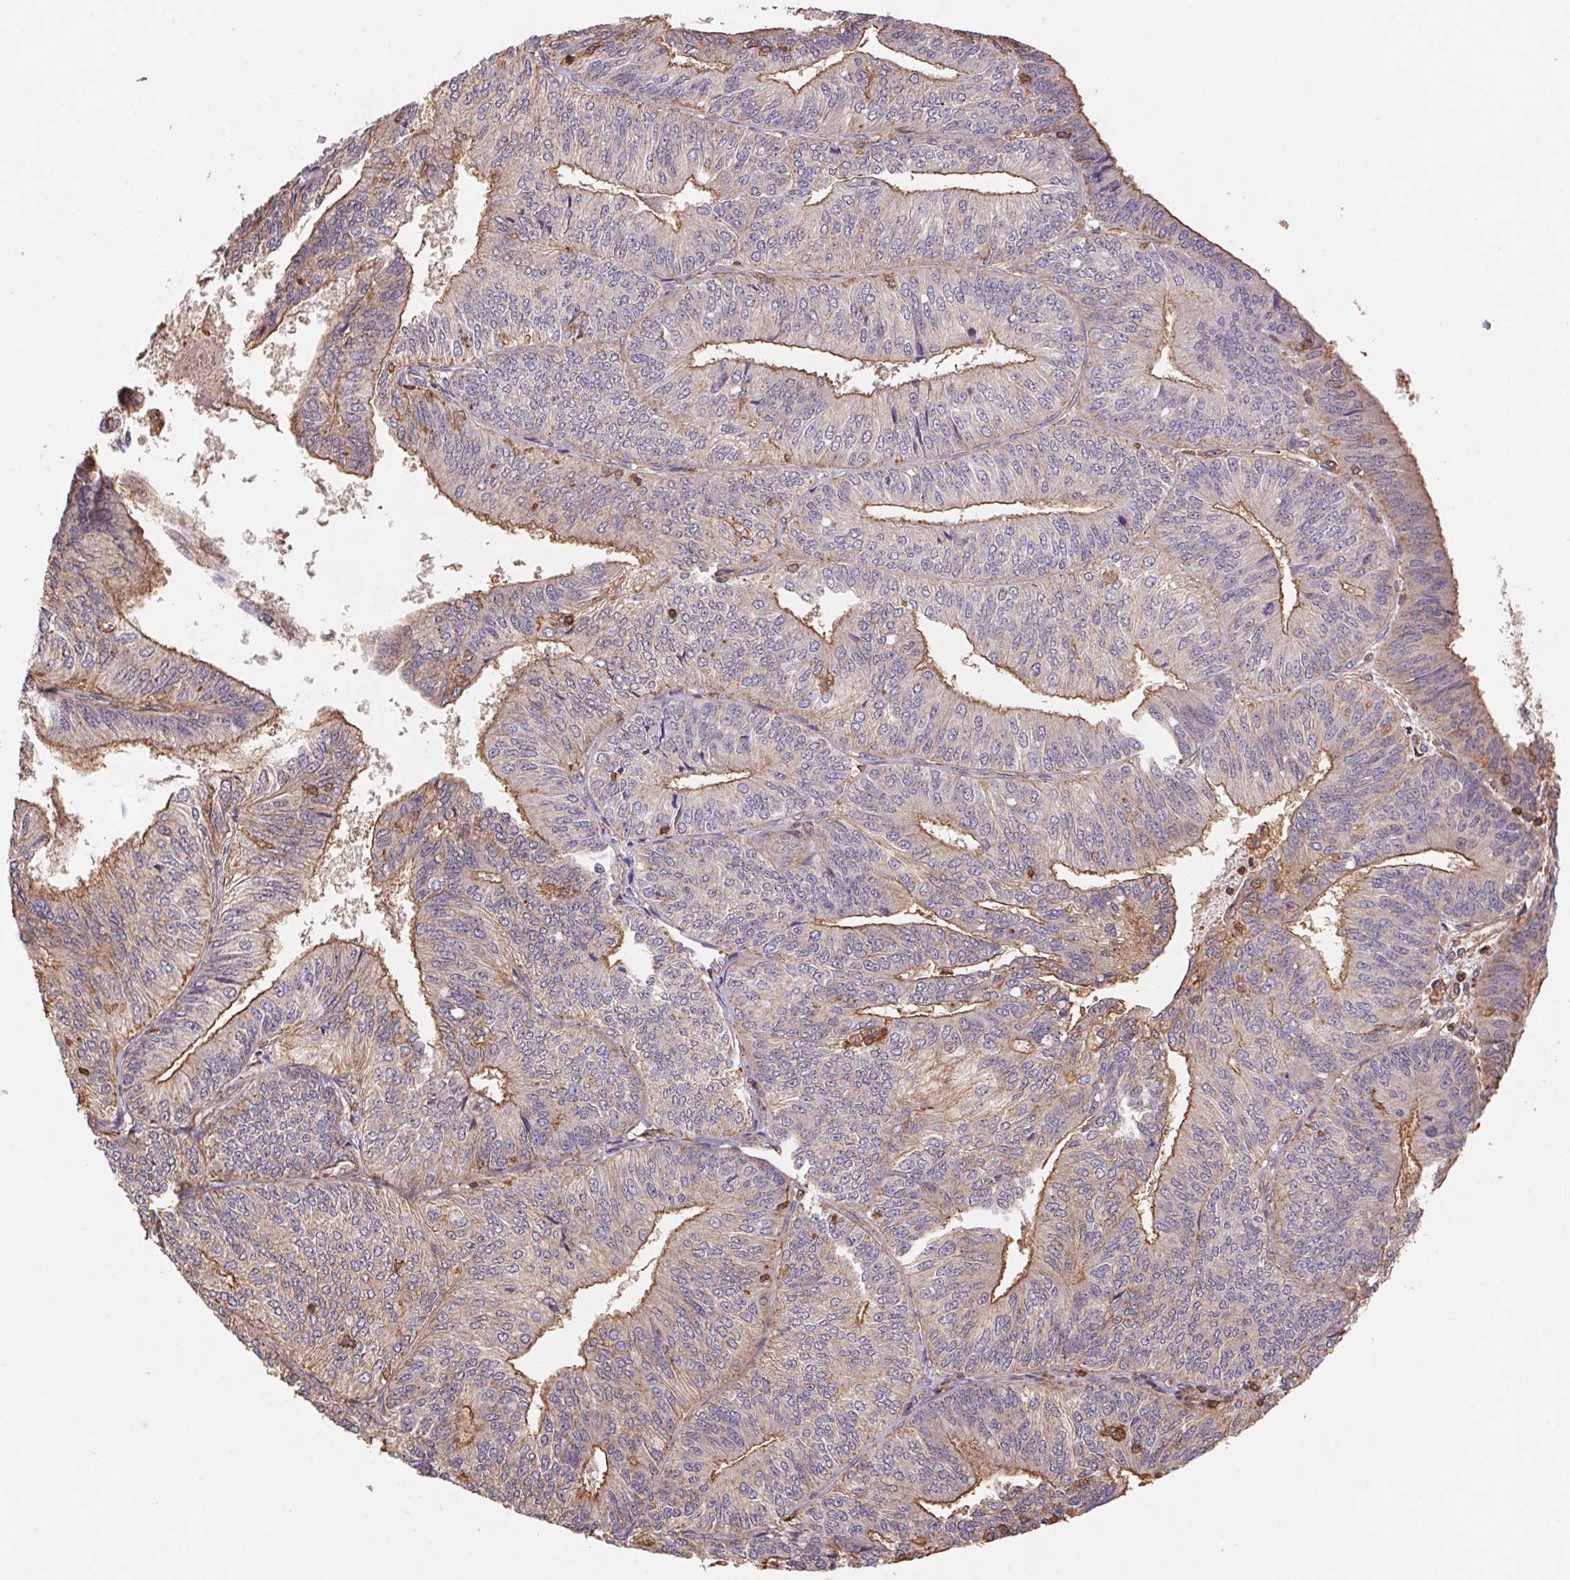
{"staining": {"intensity": "moderate", "quantity": "25%-75%", "location": "cytoplasmic/membranous"}, "tissue": "endometrial cancer", "cell_type": "Tumor cells", "image_type": "cancer", "snomed": [{"axis": "morphology", "description": "Adenocarcinoma, NOS"}, {"axis": "topography", "description": "Endometrium"}], "caption": "Endometrial adenocarcinoma tissue reveals moderate cytoplasmic/membranous expression in about 25%-75% of tumor cells, visualized by immunohistochemistry.", "gene": "ATG10", "patient": {"sex": "female", "age": 58}}